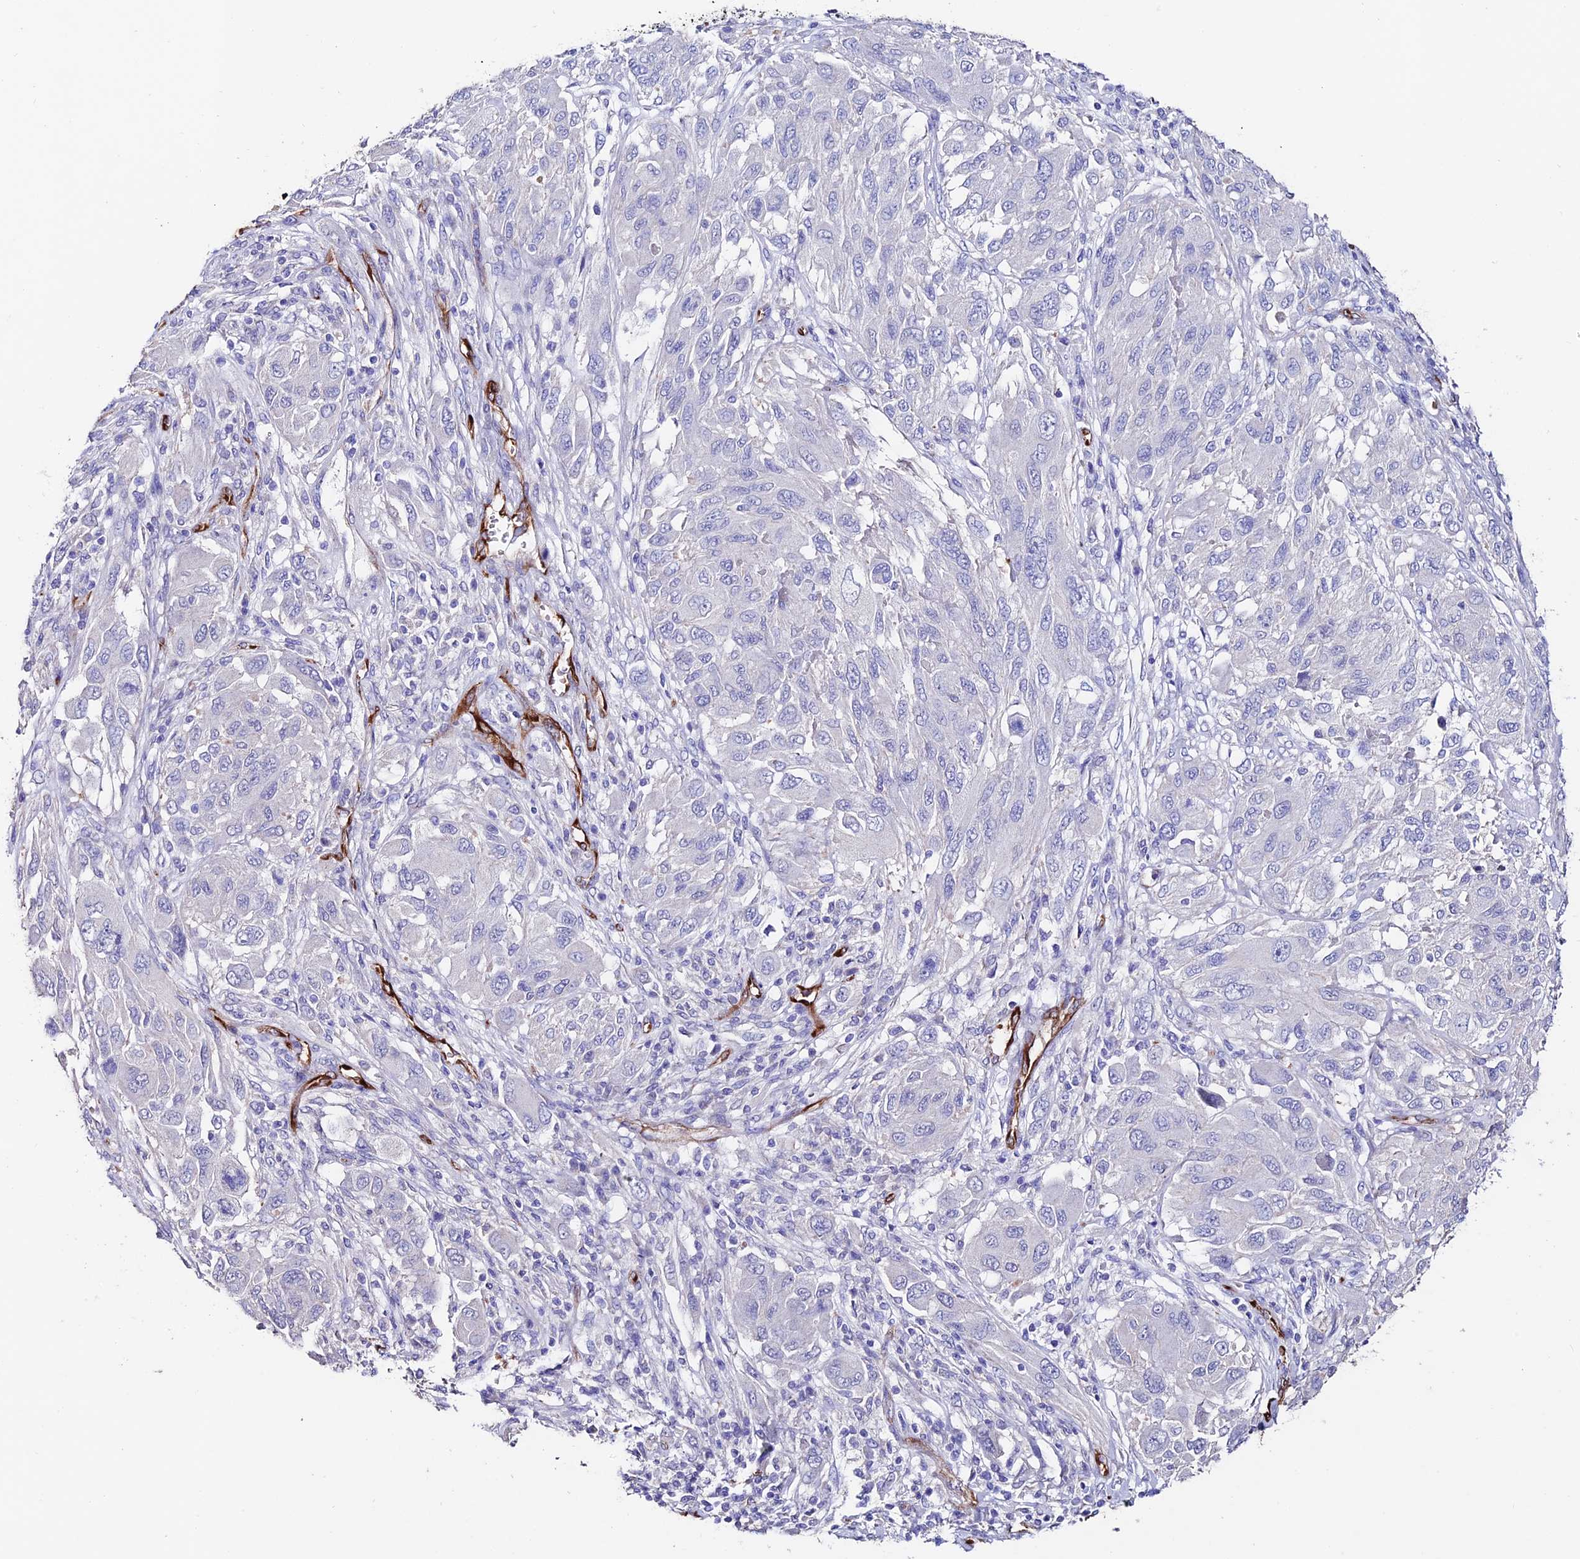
{"staining": {"intensity": "negative", "quantity": "none", "location": "none"}, "tissue": "melanoma", "cell_type": "Tumor cells", "image_type": "cancer", "snomed": [{"axis": "morphology", "description": "Malignant melanoma, NOS"}, {"axis": "topography", "description": "Skin"}], "caption": "Immunohistochemical staining of melanoma displays no significant staining in tumor cells.", "gene": "ESM1", "patient": {"sex": "female", "age": 91}}